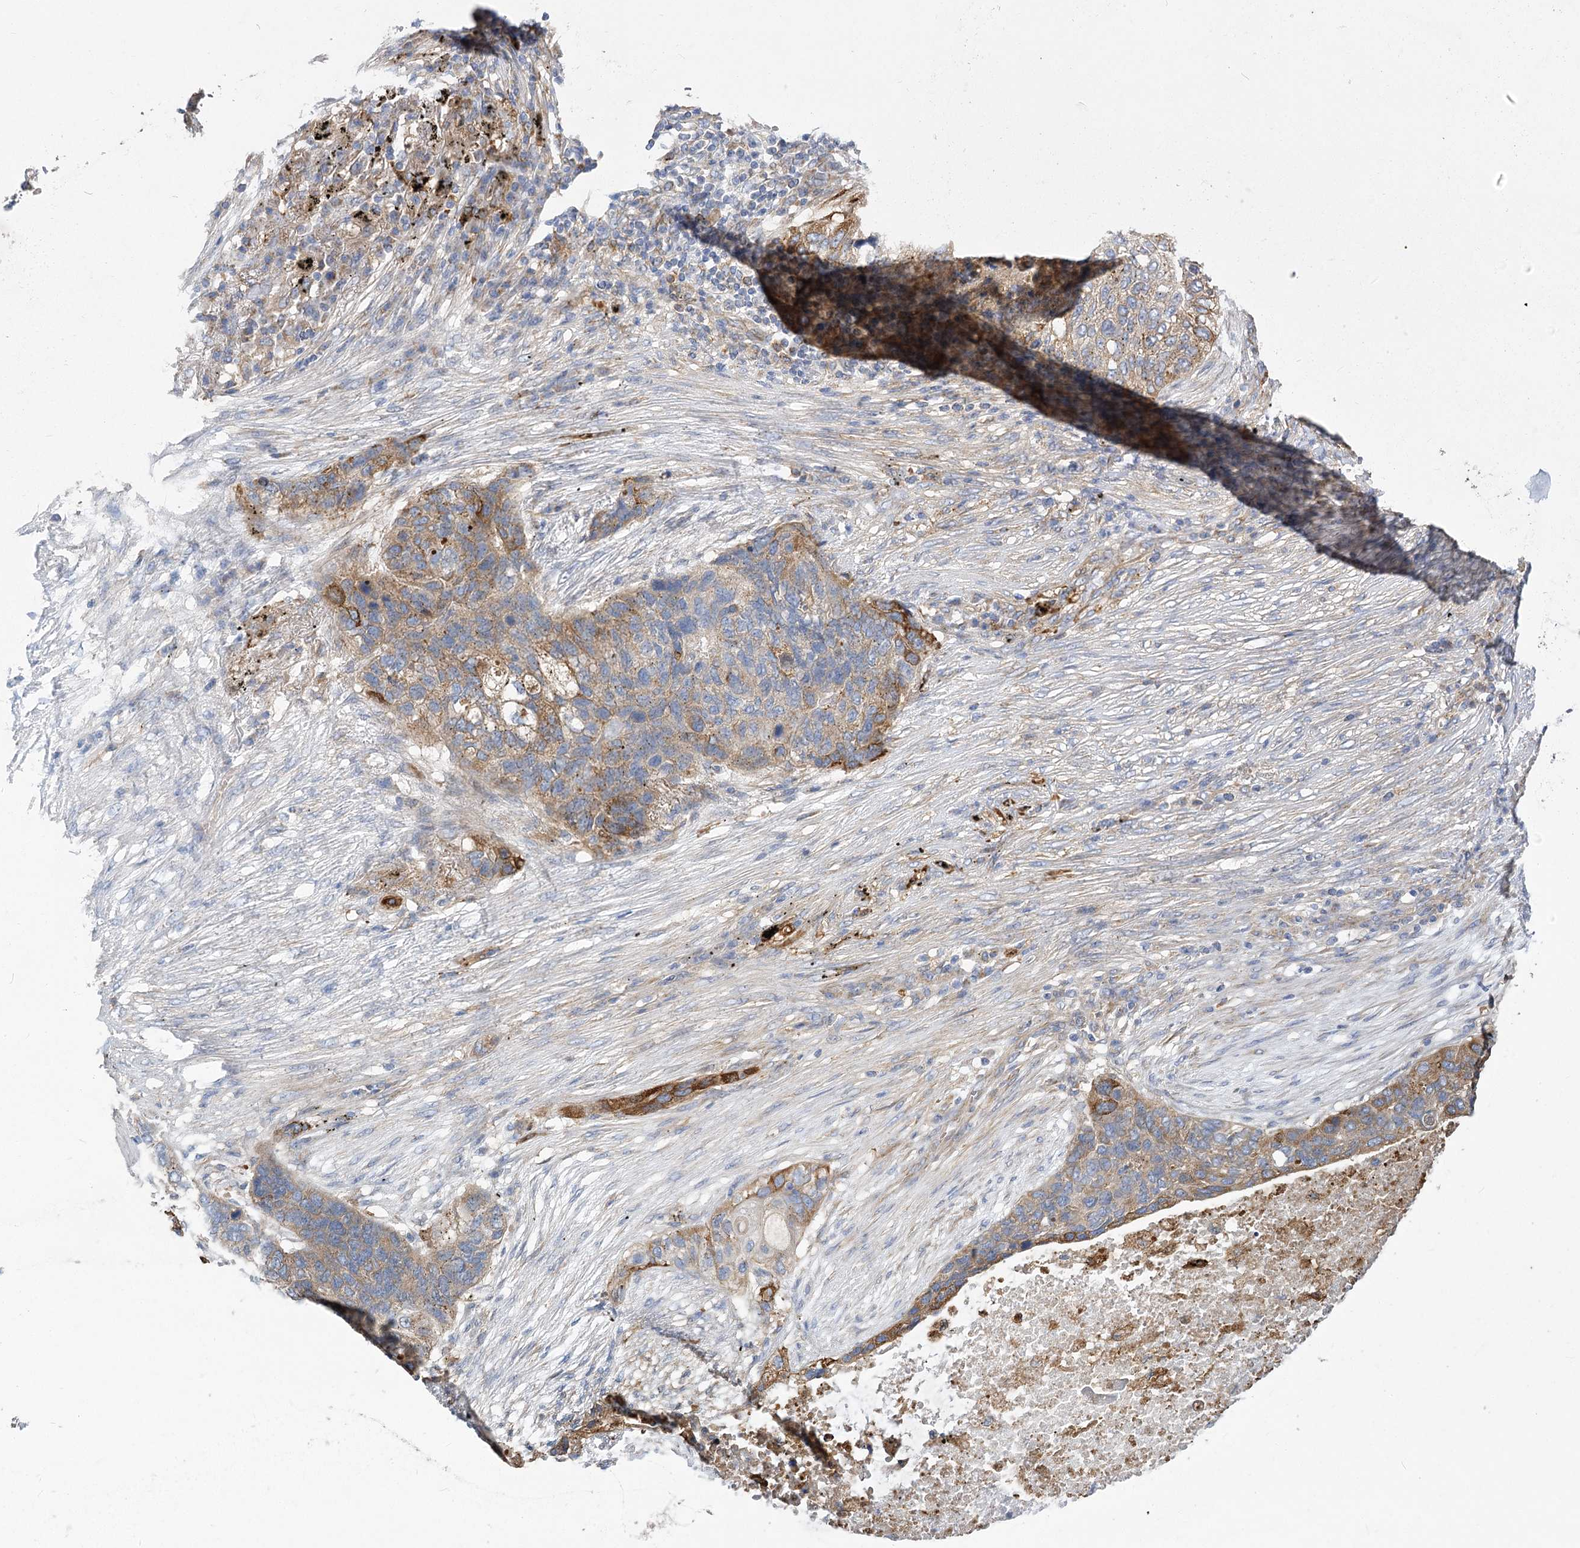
{"staining": {"intensity": "moderate", "quantity": "25%-75%", "location": "cytoplasmic/membranous"}, "tissue": "lung cancer", "cell_type": "Tumor cells", "image_type": "cancer", "snomed": [{"axis": "morphology", "description": "Squamous cell carcinoma, NOS"}, {"axis": "topography", "description": "Lung"}], "caption": "About 25%-75% of tumor cells in lung cancer exhibit moderate cytoplasmic/membranous protein positivity as visualized by brown immunohistochemical staining.", "gene": "RMDN2", "patient": {"sex": "female", "age": 63}}